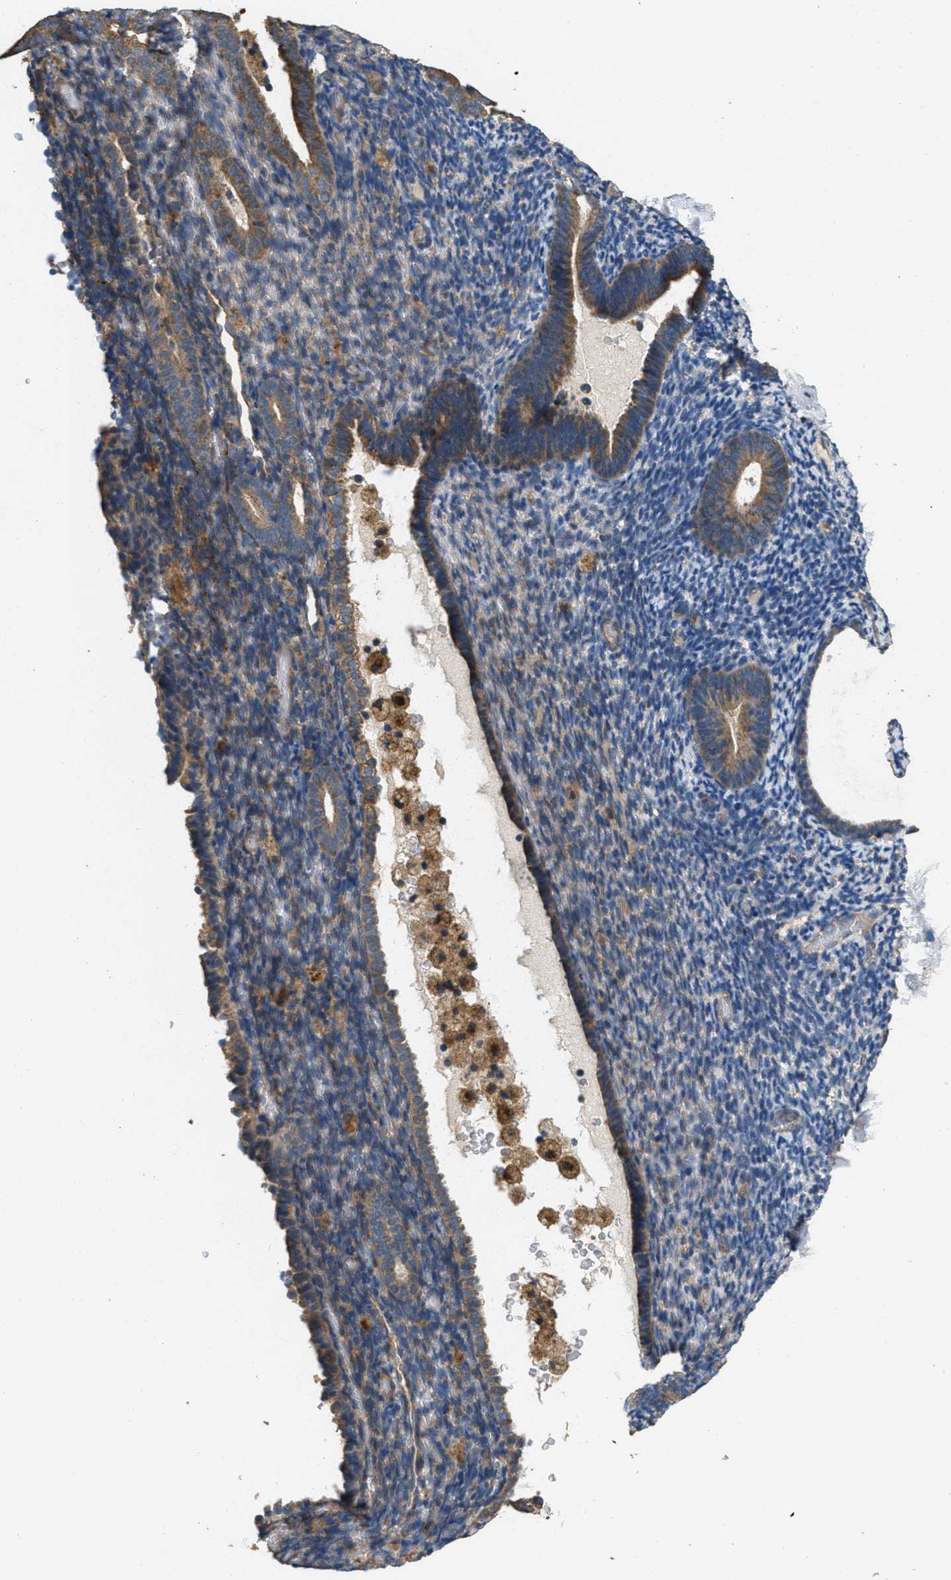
{"staining": {"intensity": "moderate", "quantity": "<25%", "location": "cytoplasmic/membranous"}, "tissue": "endometrium", "cell_type": "Cells in endometrial stroma", "image_type": "normal", "snomed": [{"axis": "morphology", "description": "Normal tissue, NOS"}, {"axis": "topography", "description": "Endometrium"}], "caption": "Immunohistochemical staining of normal human endometrium reveals <25% levels of moderate cytoplasmic/membranous protein positivity in approximately <25% of cells in endometrial stroma. The staining was performed using DAB to visualize the protein expression in brown, while the nuclei were stained in blue with hematoxylin (Magnification: 20x).", "gene": "THBS2", "patient": {"sex": "female", "age": 51}}